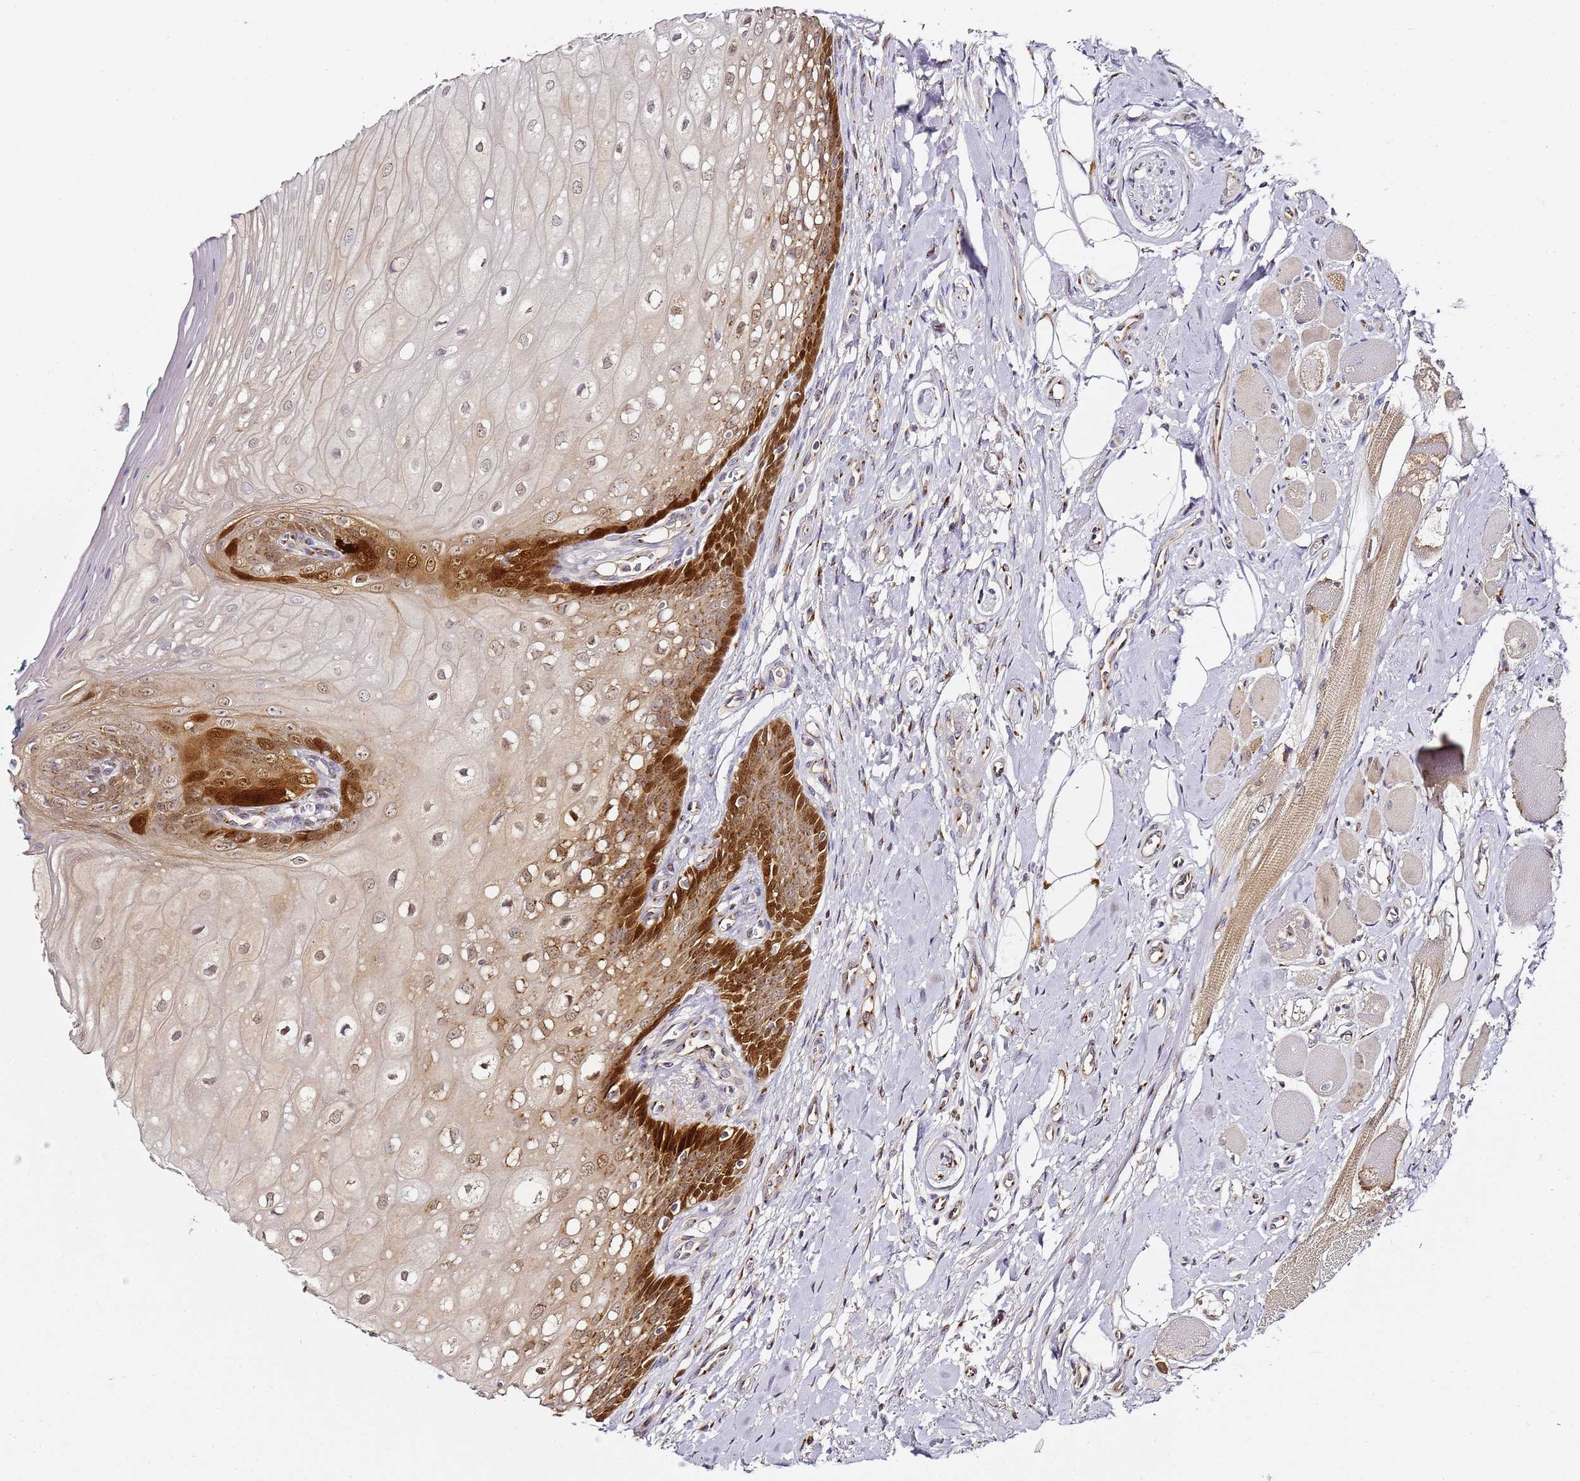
{"staining": {"intensity": "strong", "quantity": "<25%", "location": "nuclear"}, "tissue": "oral mucosa", "cell_type": "Squamous epithelial cells", "image_type": "normal", "snomed": [{"axis": "morphology", "description": "Normal tissue, NOS"}, {"axis": "morphology", "description": "Squamous cell carcinoma, NOS"}, {"axis": "topography", "description": "Oral tissue"}, {"axis": "topography", "description": "Tounge, NOS"}, {"axis": "topography", "description": "Head-Neck"}], "caption": "Benign oral mucosa displays strong nuclear staining in about <25% of squamous epithelial cells.", "gene": "MRPL49", "patient": {"sex": "male", "age": 79}}